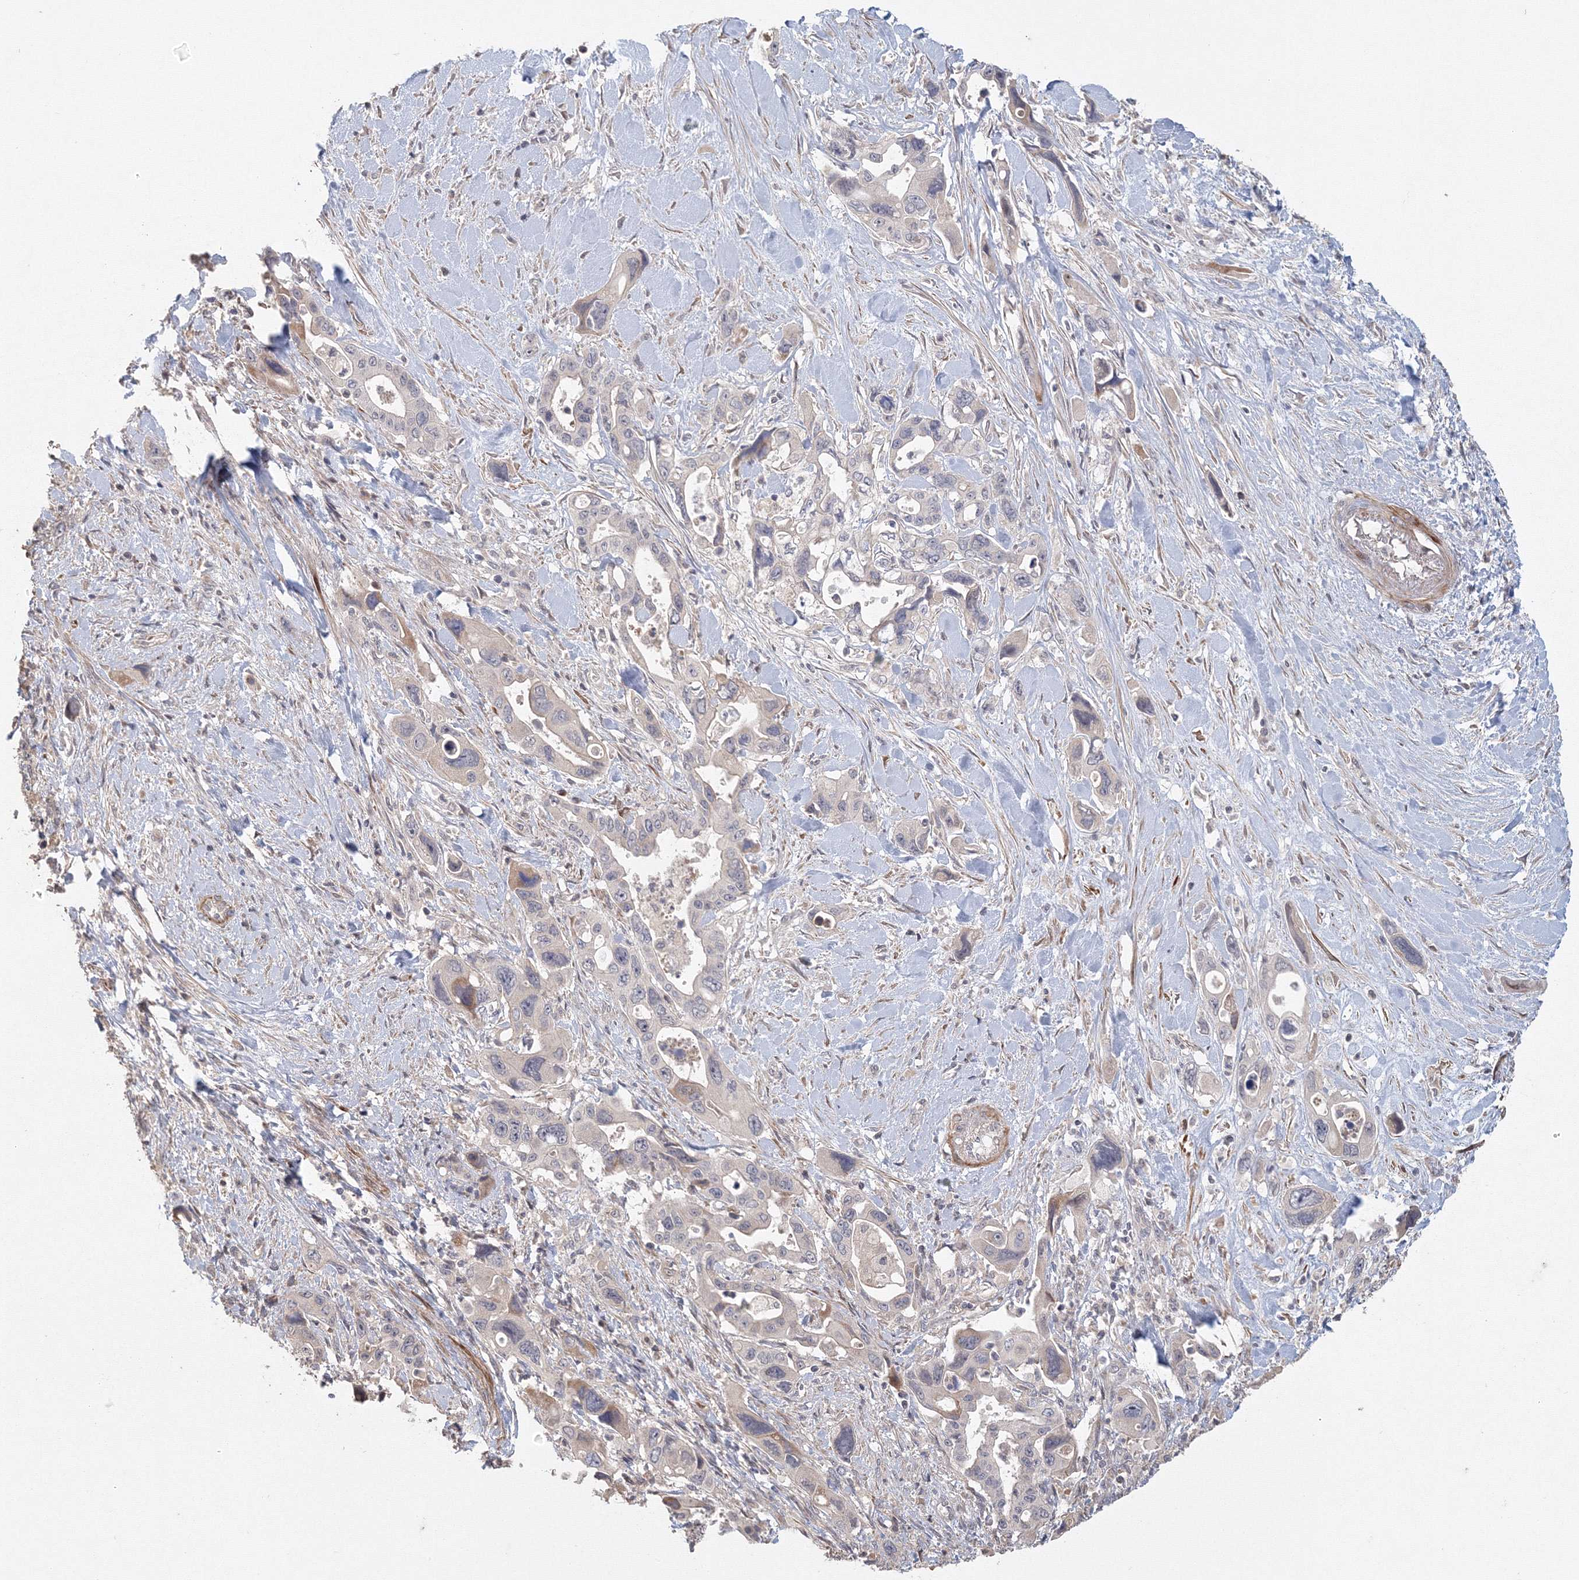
{"staining": {"intensity": "negative", "quantity": "none", "location": "none"}, "tissue": "pancreatic cancer", "cell_type": "Tumor cells", "image_type": "cancer", "snomed": [{"axis": "morphology", "description": "Adenocarcinoma, NOS"}, {"axis": "topography", "description": "Pancreas"}], "caption": "Adenocarcinoma (pancreatic) was stained to show a protein in brown. There is no significant expression in tumor cells.", "gene": "TACC2", "patient": {"sex": "male", "age": 46}}